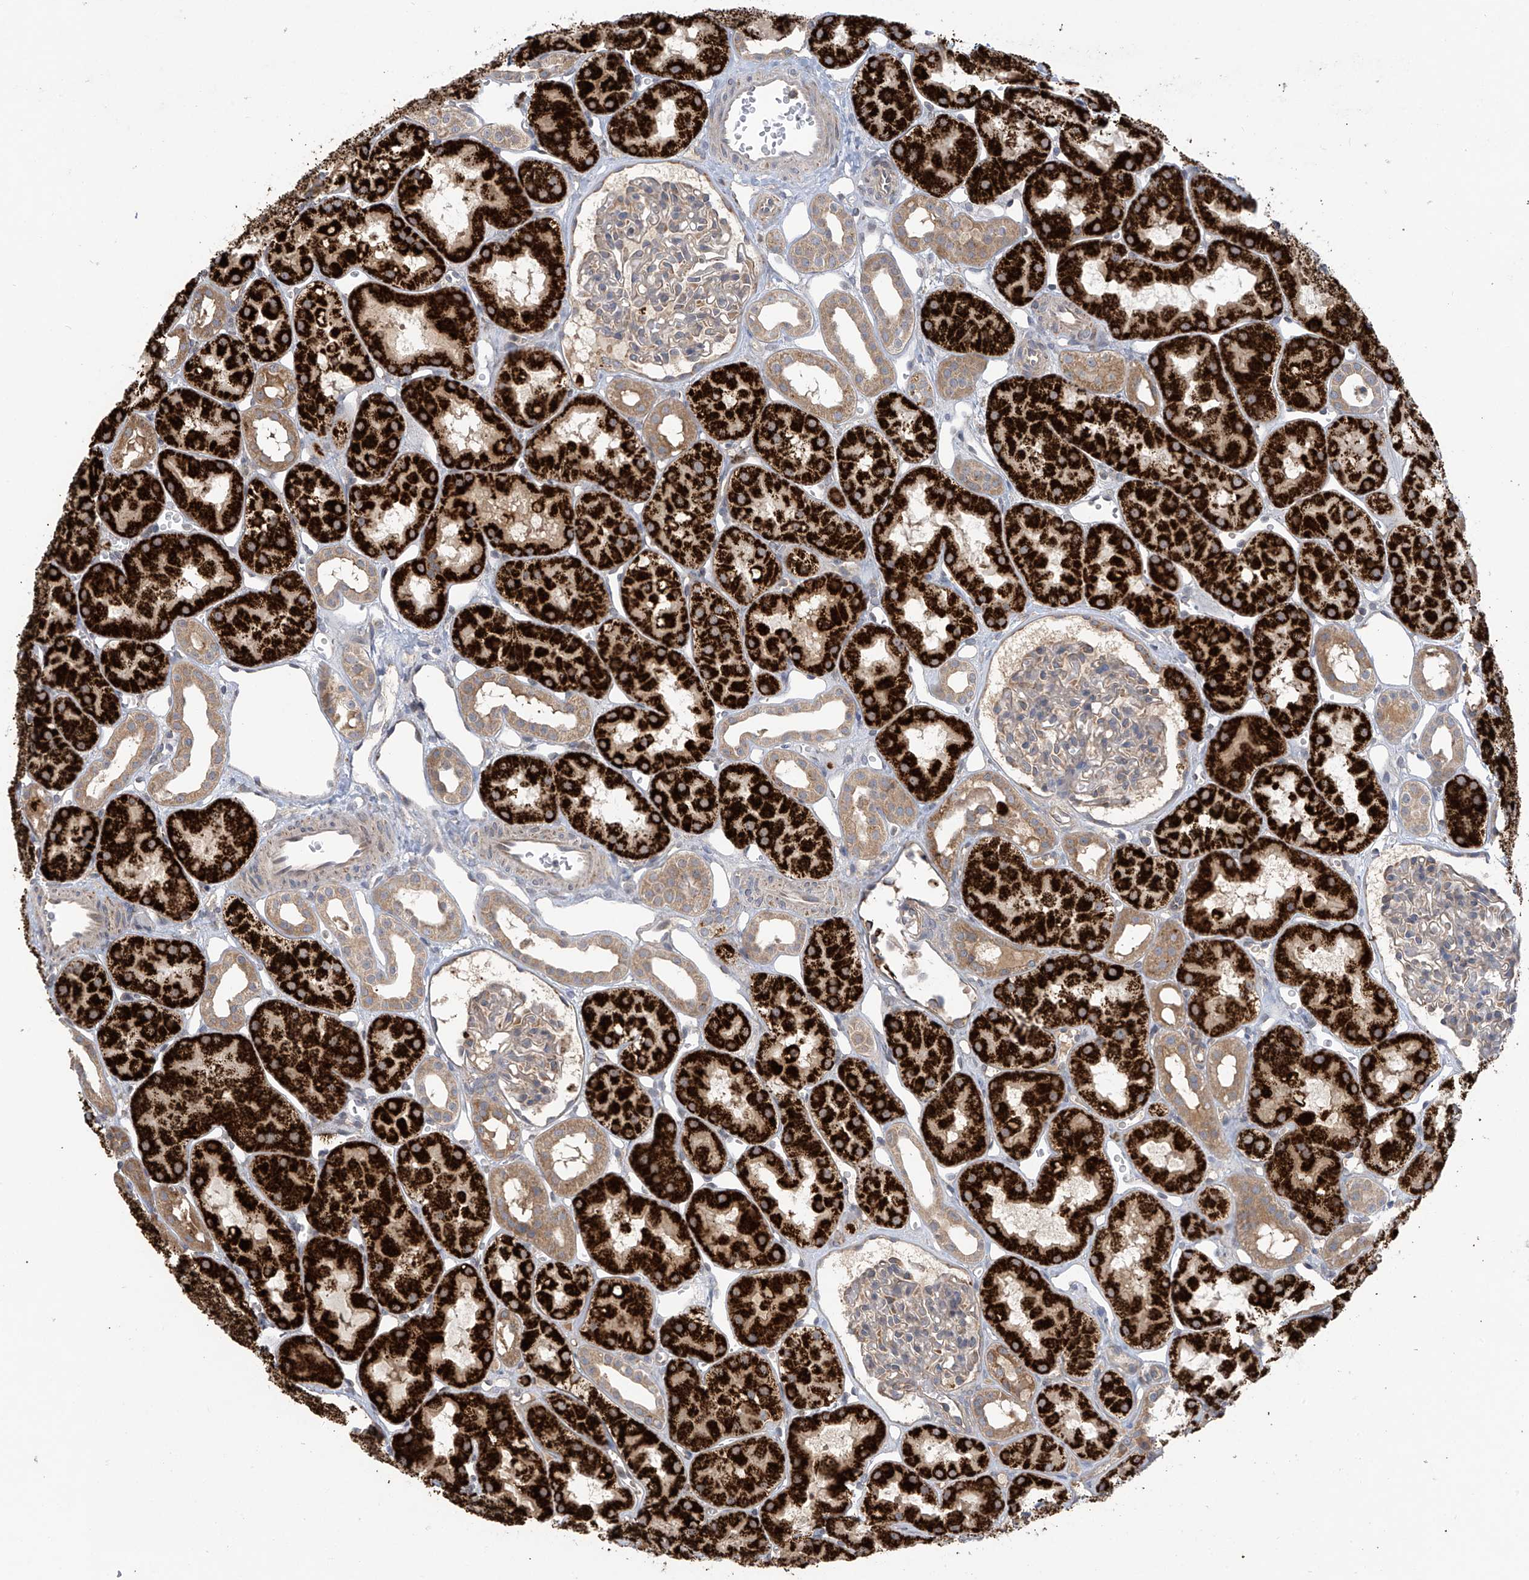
{"staining": {"intensity": "weak", "quantity": "<25%", "location": "cytoplasmic/membranous"}, "tissue": "kidney", "cell_type": "Cells in glomeruli", "image_type": "normal", "snomed": [{"axis": "morphology", "description": "Normal tissue, NOS"}, {"axis": "topography", "description": "Kidney"}], "caption": "This is an immunohistochemistry (IHC) image of normal kidney. There is no positivity in cells in glomeruli.", "gene": "SCGB1D2", "patient": {"sex": "male", "age": 16}}